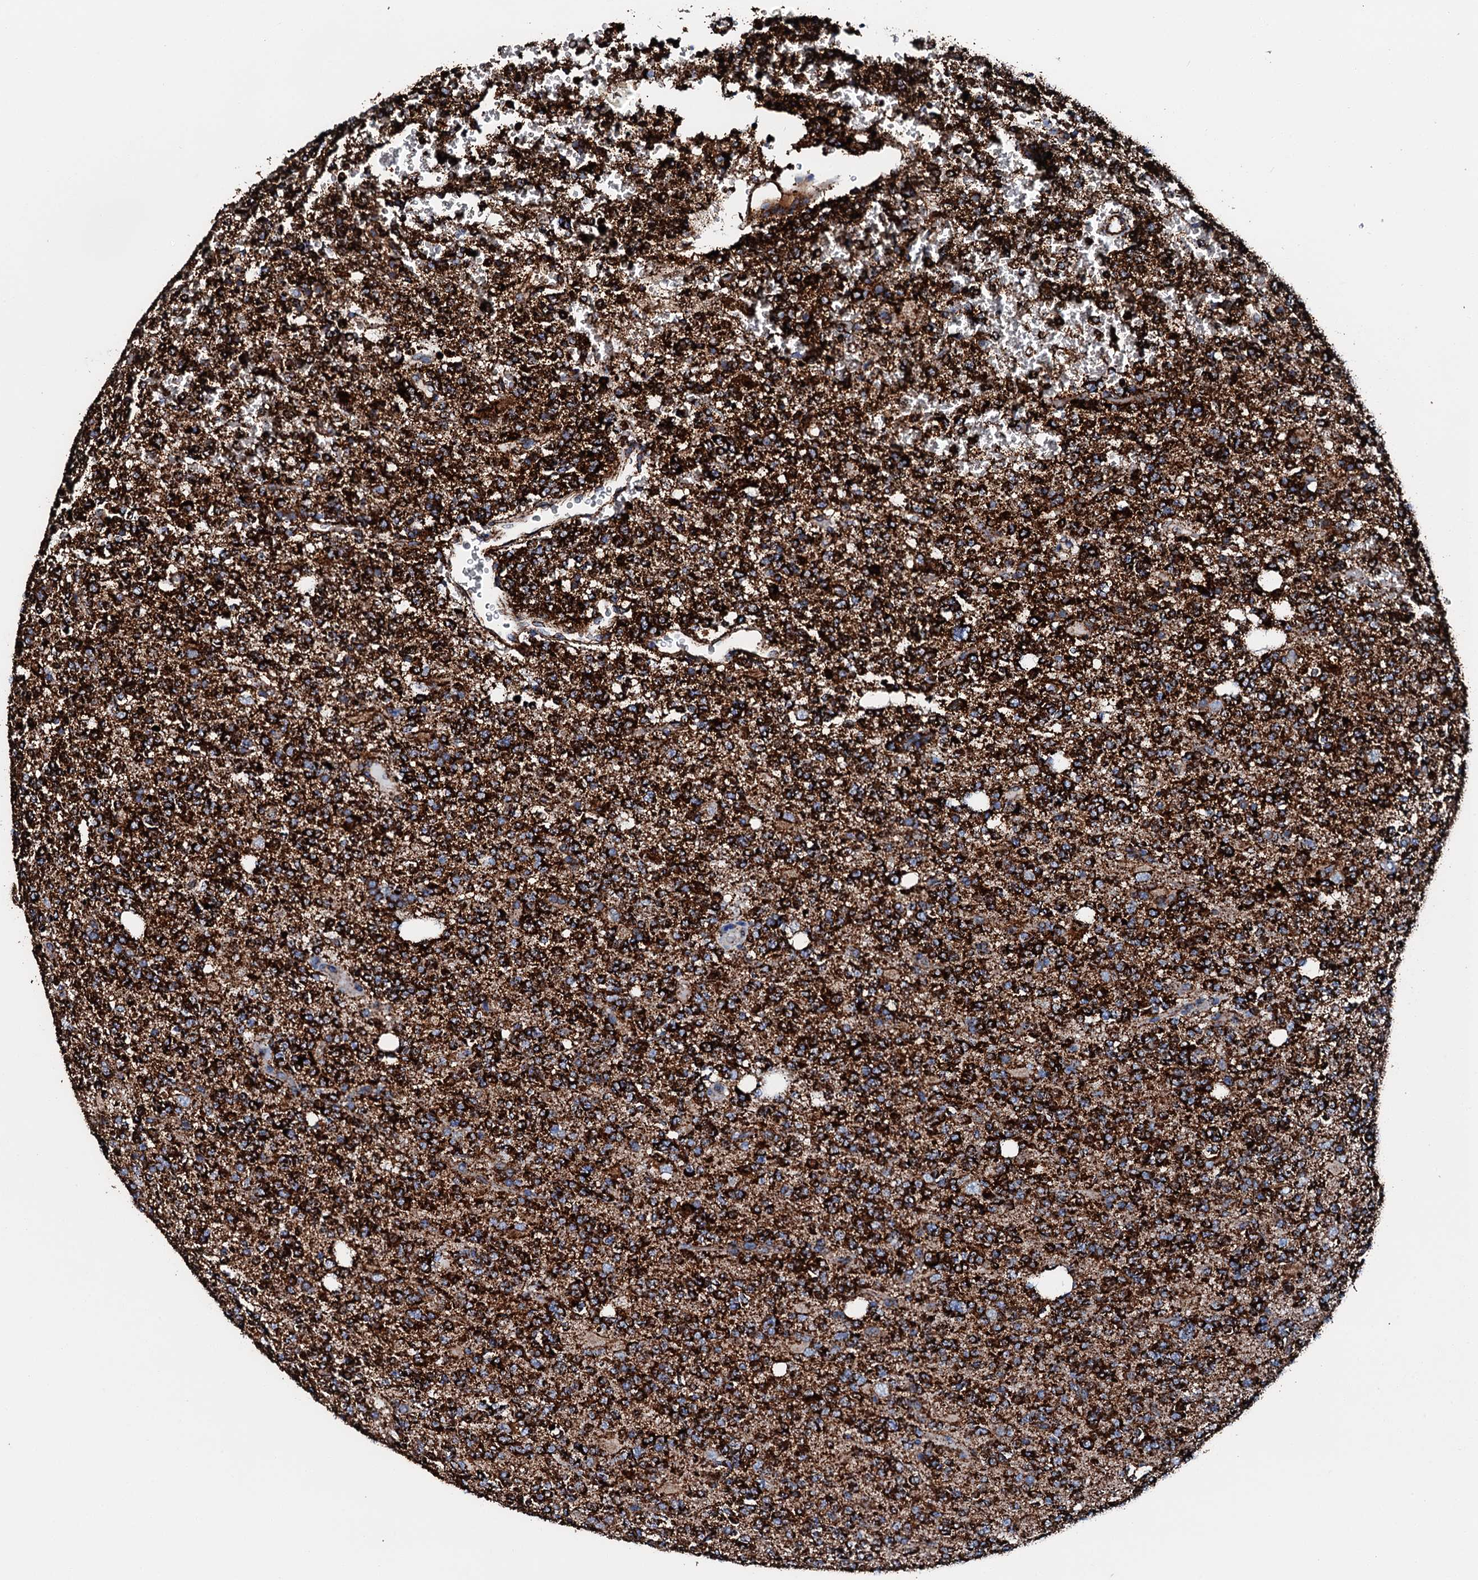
{"staining": {"intensity": "strong", "quantity": ">75%", "location": "cytoplasmic/membranous"}, "tissue": "glioma", "cell_type": "Tumor cells", "image_type": "cancer", "snomed": [{"axis": "morphology", "description": "Glioma, malignant, High grade"}, {"axis": "topography", "description": "Brain"}], "caption": "Malignant high-grade glioma stained with a protein marker demonstrates strong staining in tumor cells.", "gene": "HADH", "patient": {"sex": "female", "age": 62}}